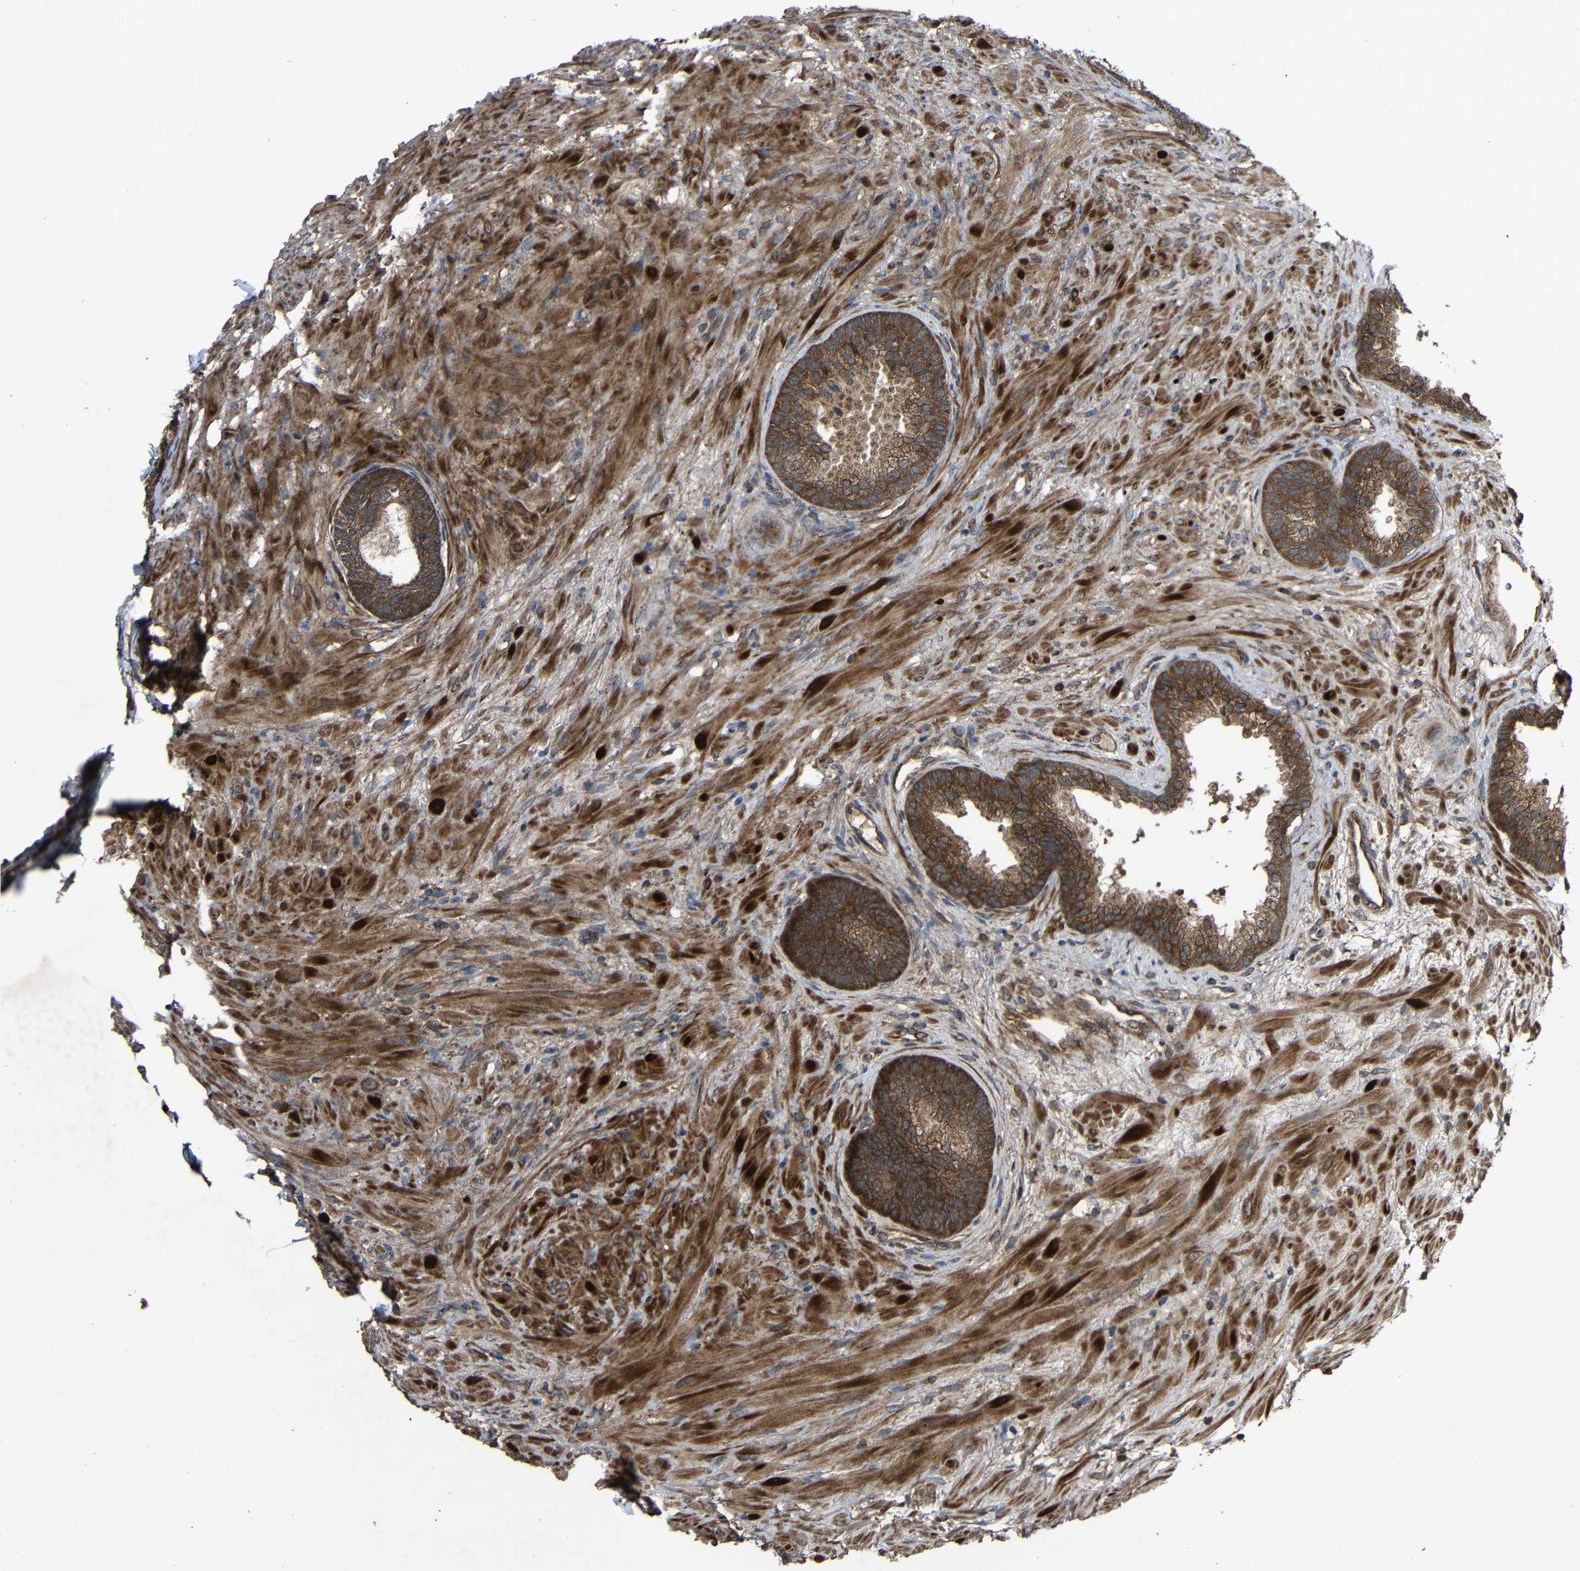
{"staining": {"intensity": "strong", "quantity": ">75%", "location": "cytoplasmic/membranous"}, "tissue": "prostate", "cell_type": "Glandular cells", "image_type": "normal", "snomed": [{"axis": "morphology", "description": "Normal tissue, NOS"}, {"axis": "topography", "description": "Prostate"}], "caption": "Immunohistochemistry image of normal prostate stained for a protein (brown), which shows high levels of strong cytoplasmic/membranous positivity in about >75% of glandular cells.", "gene": "C1GALT1", "patient": {"sex": "male", "age": 76}}